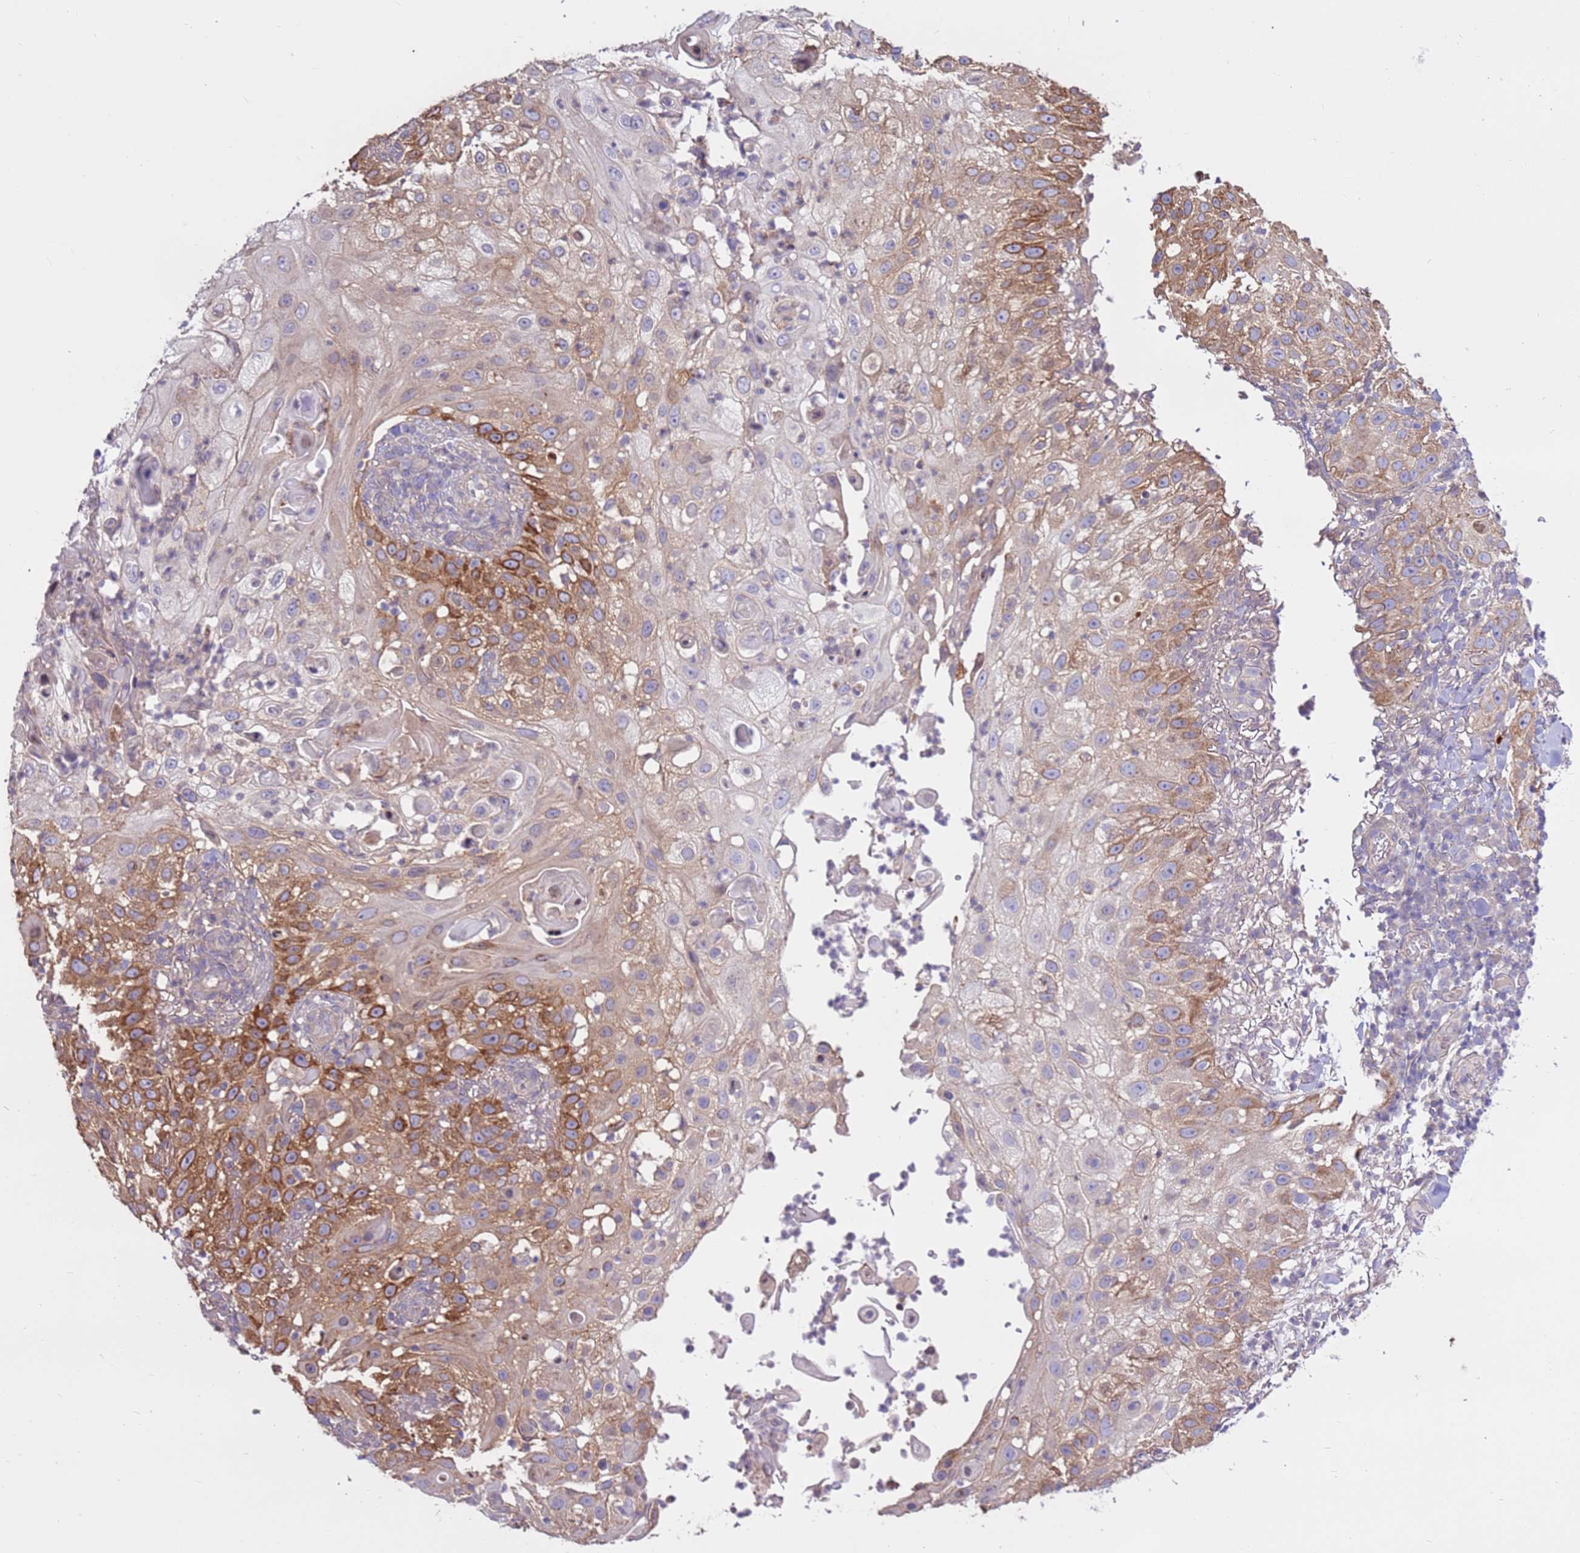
{"staining": {"intensity": "moderate", "quantity": ">75%", "location": "cytoplasmic/membranous"}, "tissue": "skin cancer", "cell_type": "Tumor cells", "image_type": "cancer", "snomed": [{"axis": "morphology", "description": "Squamous cell carcinoma, NOS"}, {"axis": "topography", "description": "Skin"}], "caption": "The histopathology image exhibits staining of skin cancer (squamous cell carcinoma), revealing moderate cytoplasmic/membranous protein staining (brown color) within tumor cells. The staining was performed using DAB (3,3'-diaminobenzidine) to visualize the protein expression in brown, while the nuclei were stained in blue with hematoxylin (Magnification: 20x).", "gene": "EVA1B", "patient": {"sex": "female", "age": 44}}